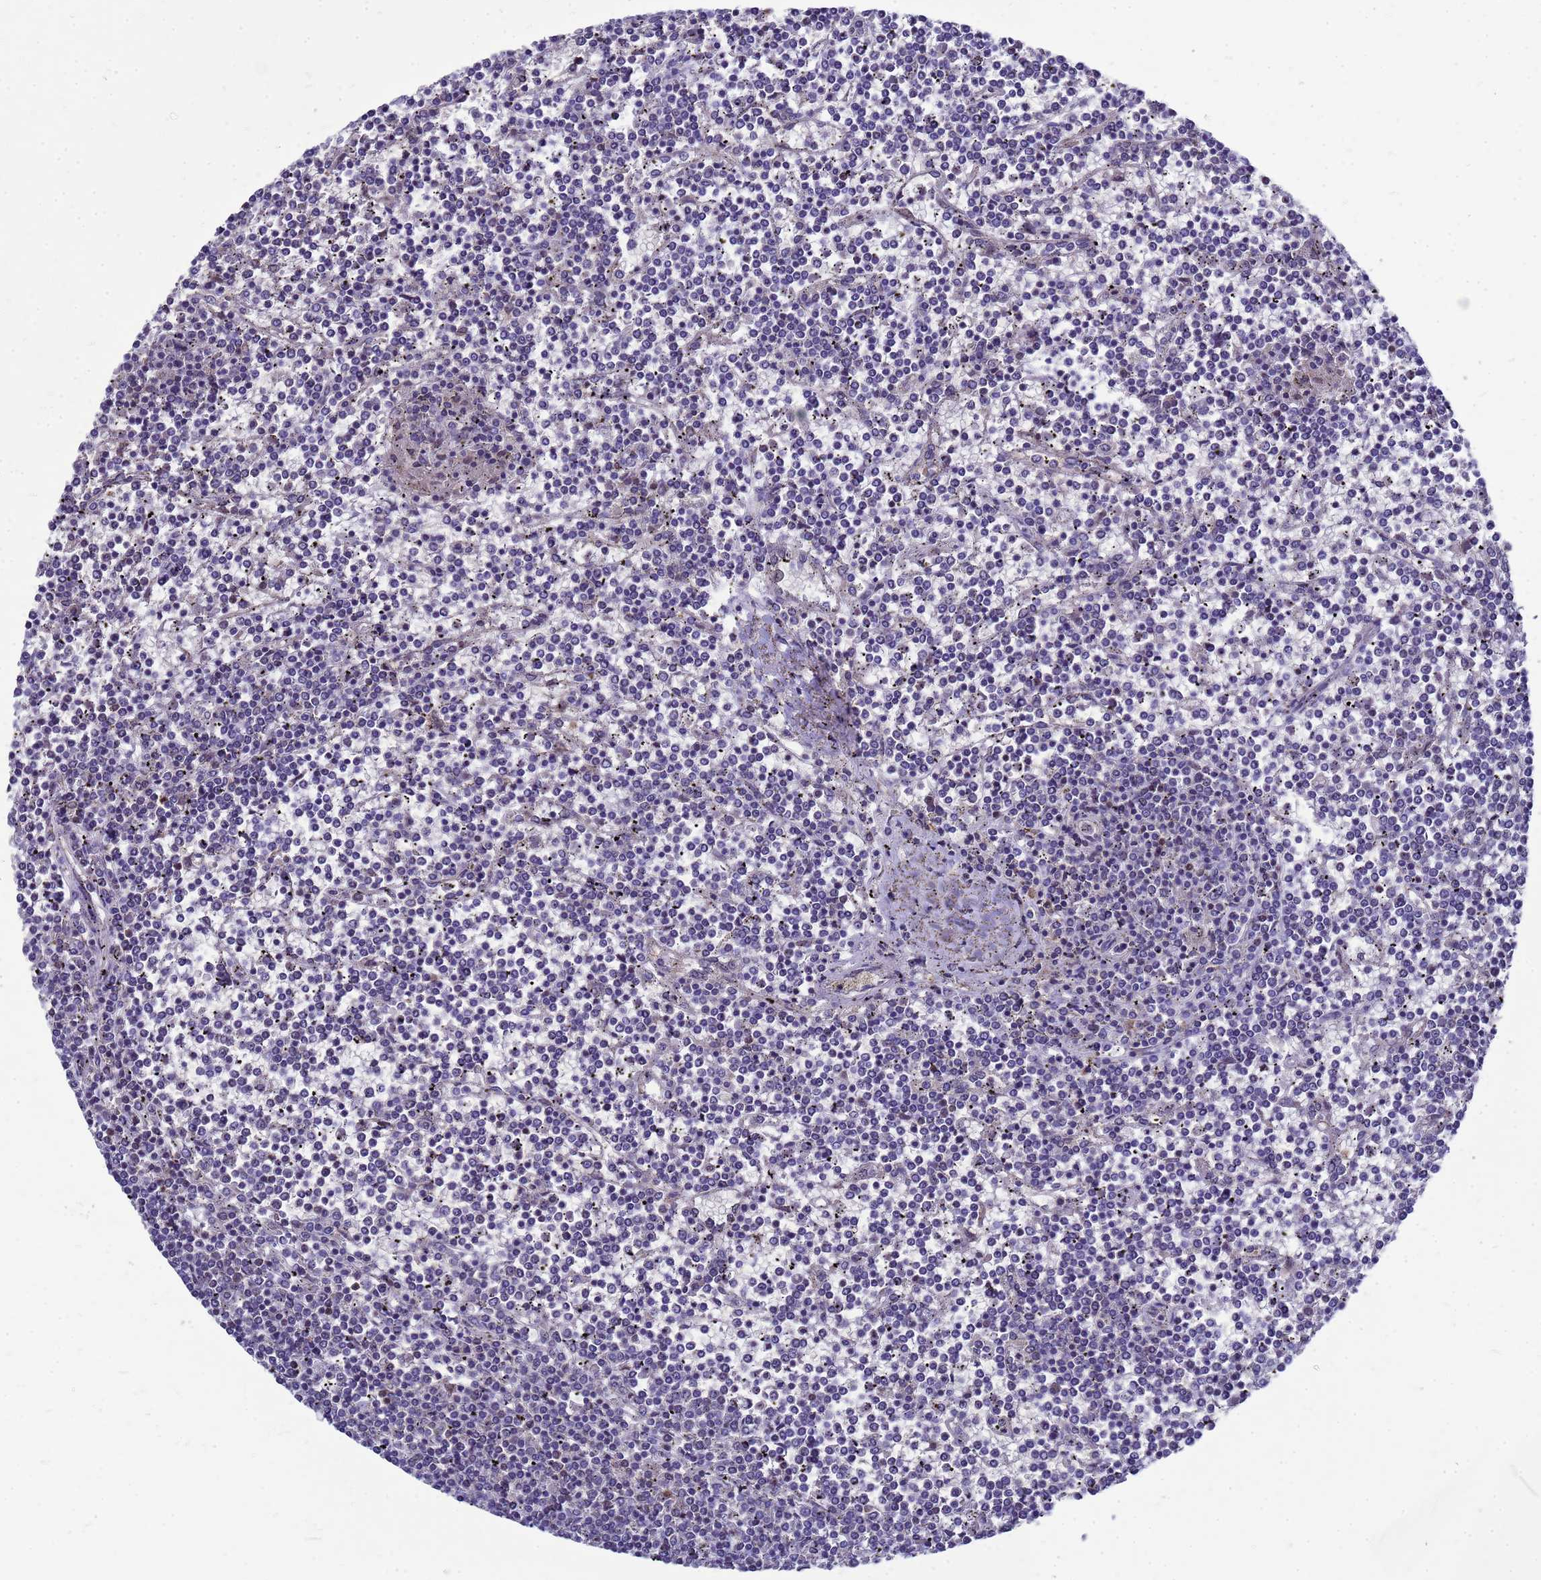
{"staining": {"intensity": "negative", "quantity": "none", "location": "none"}, "tissue": "lymphoma", "cell_type": "Tumor cells", "image_type": "cancer", "snomed": [{"axis": "morphology", "description": "Malignant lymphoma, non-Hodgkin's type, Low grade"}, {"axis": "topography", "description": "Spleen"}], "caption": "High power microscopy photomicrograph of an immunohistochemistry (IHC) photomicrograph of lymphoma, revealing no significant expression in tumor cells.", "gene": "EIF4EBP3", "patient": {"sex": "female", "age": 19}}